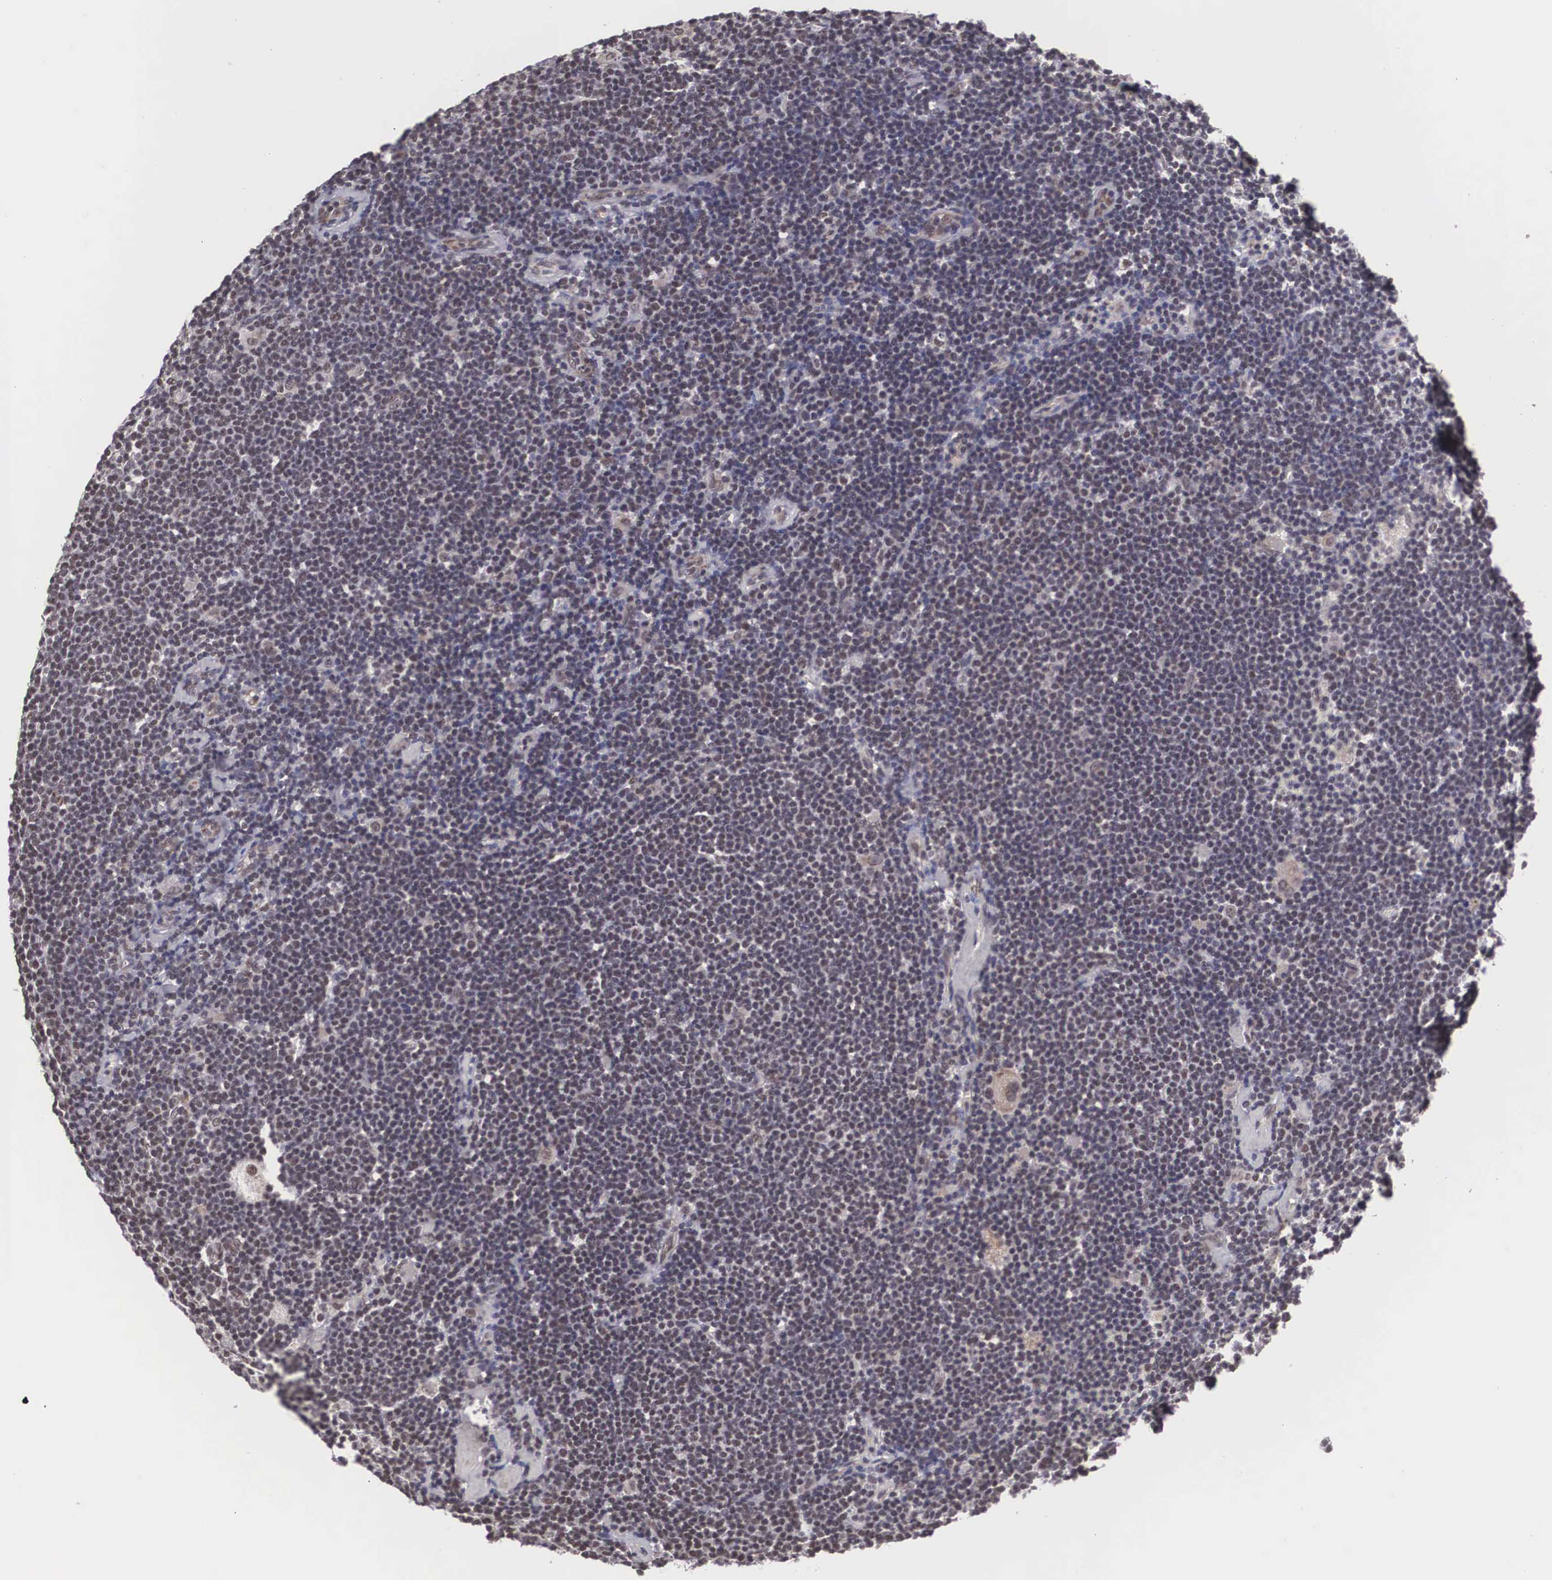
{"staining": {"intensity": "negative", "quantity": "none", "location": "none"}, "tissue": "lymphoma", "cell_type": "Tumor cells", "image_type": "cancer", "snomed": [{"axis": "morphology", "description": "Malignant lymphoma, non-Hodgkin's type, Low grade"}, {"axis": "topography", "description": "Lymph node"}], "caption": "Human low-grade malignant lymphoma, non-Hodgkin's type stained for a protein using immunohistochemistry shows no positivity in tumor cells.", "gene": "MORC2", "patient": {"sex": "male", "age": 65}}